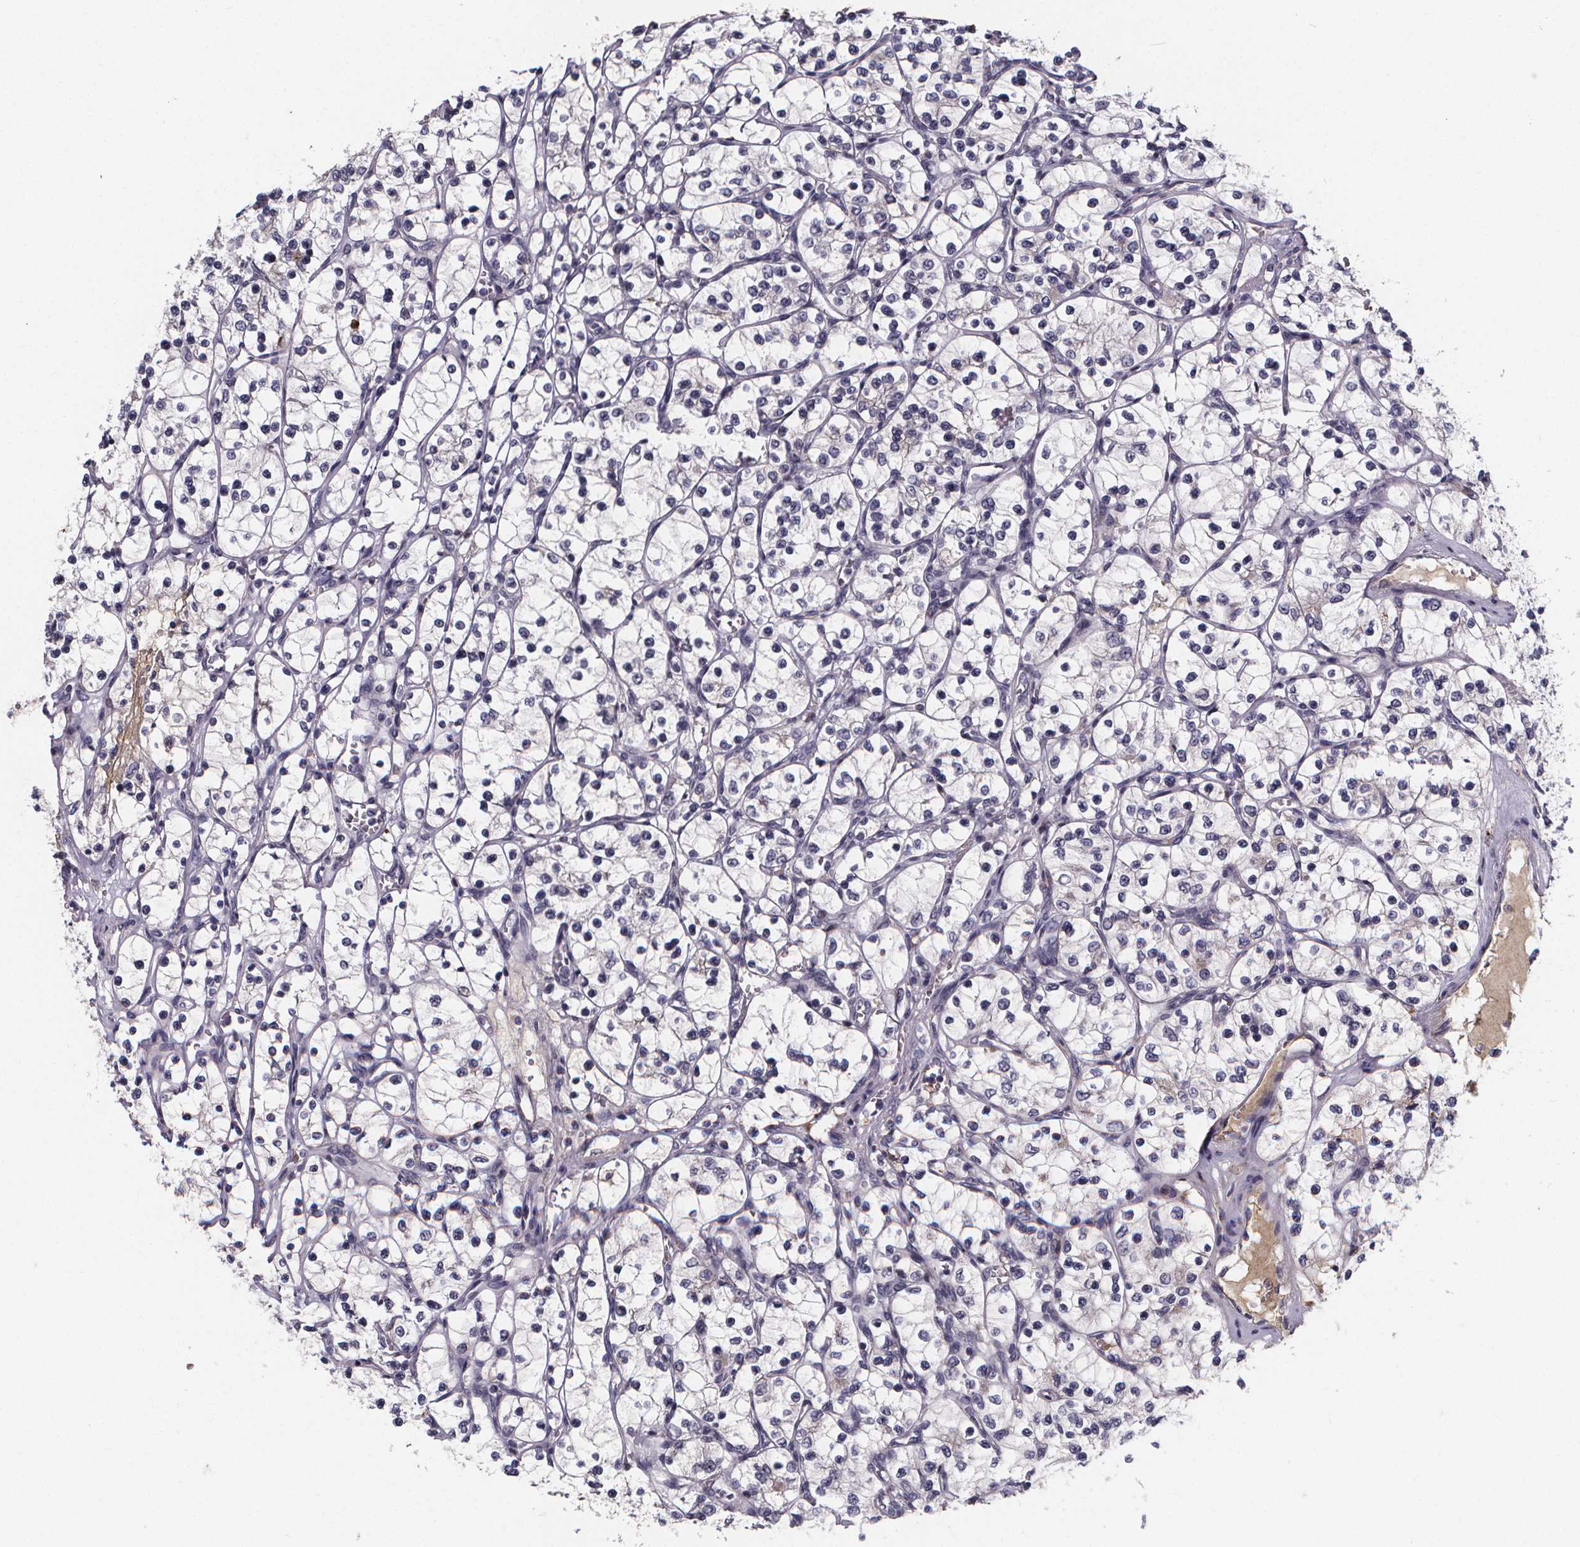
{"staining": {"intensity": "negative", "quantity": "none", "location": "none"}, "tissue": "renal cancer", "cell_type": "Tumor cells", "image_type": "cancer", "snomed": [{"axis": "morphology", "description": "Adenocarcinoma, NOS"}, {"axis": "topography", "description": "Kidney"}], "caption": "Immunohistochemistry (IHC) of renal cancer (adenocarcinoma) reveals no positivity in tumor cells.", "gene": "AGT", "patient": {"sex": "female", "age": 69}}